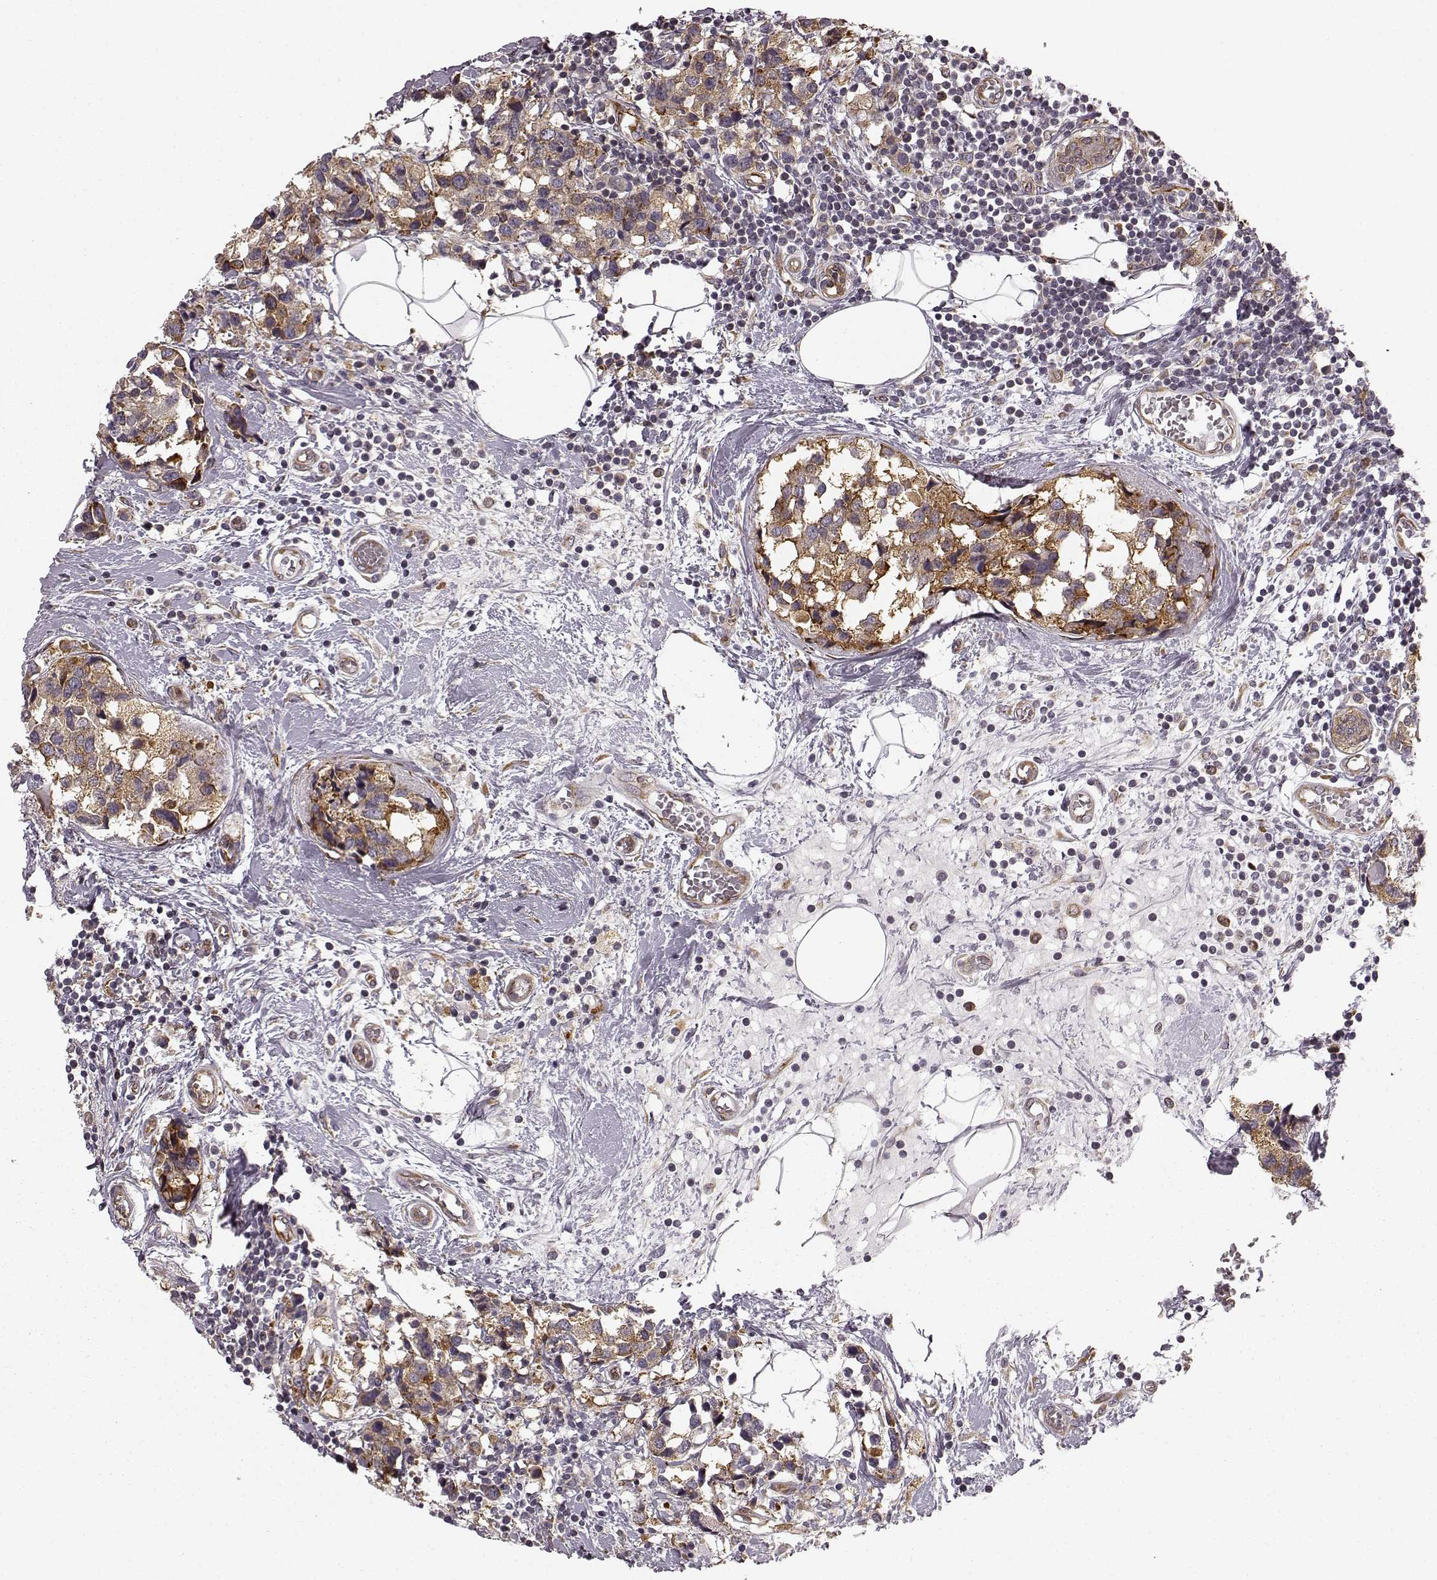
{"staining": {"intensity": "strong", "quantity": "25%-75%", "location": "cytoplasmic/membranous"}, "tissue": "breast cancer", "cell_type": "Tumor cells", "image_type": "cancer", "snomed": [{"axis": "morphology", "description": "Lobular carcinoma"}, {"axis": "topography", "description": "Breast"}], "caption": "Immunohistochemistry photomicrograph of human breast cancer stained for a protein (brown), which exhibits high levels of strong cytoplasmic/membranous staining in approximately 25%-75% of tumor cells.", "gene": "TMEM14A", "patient": {"sex": "female", "age": 59}}